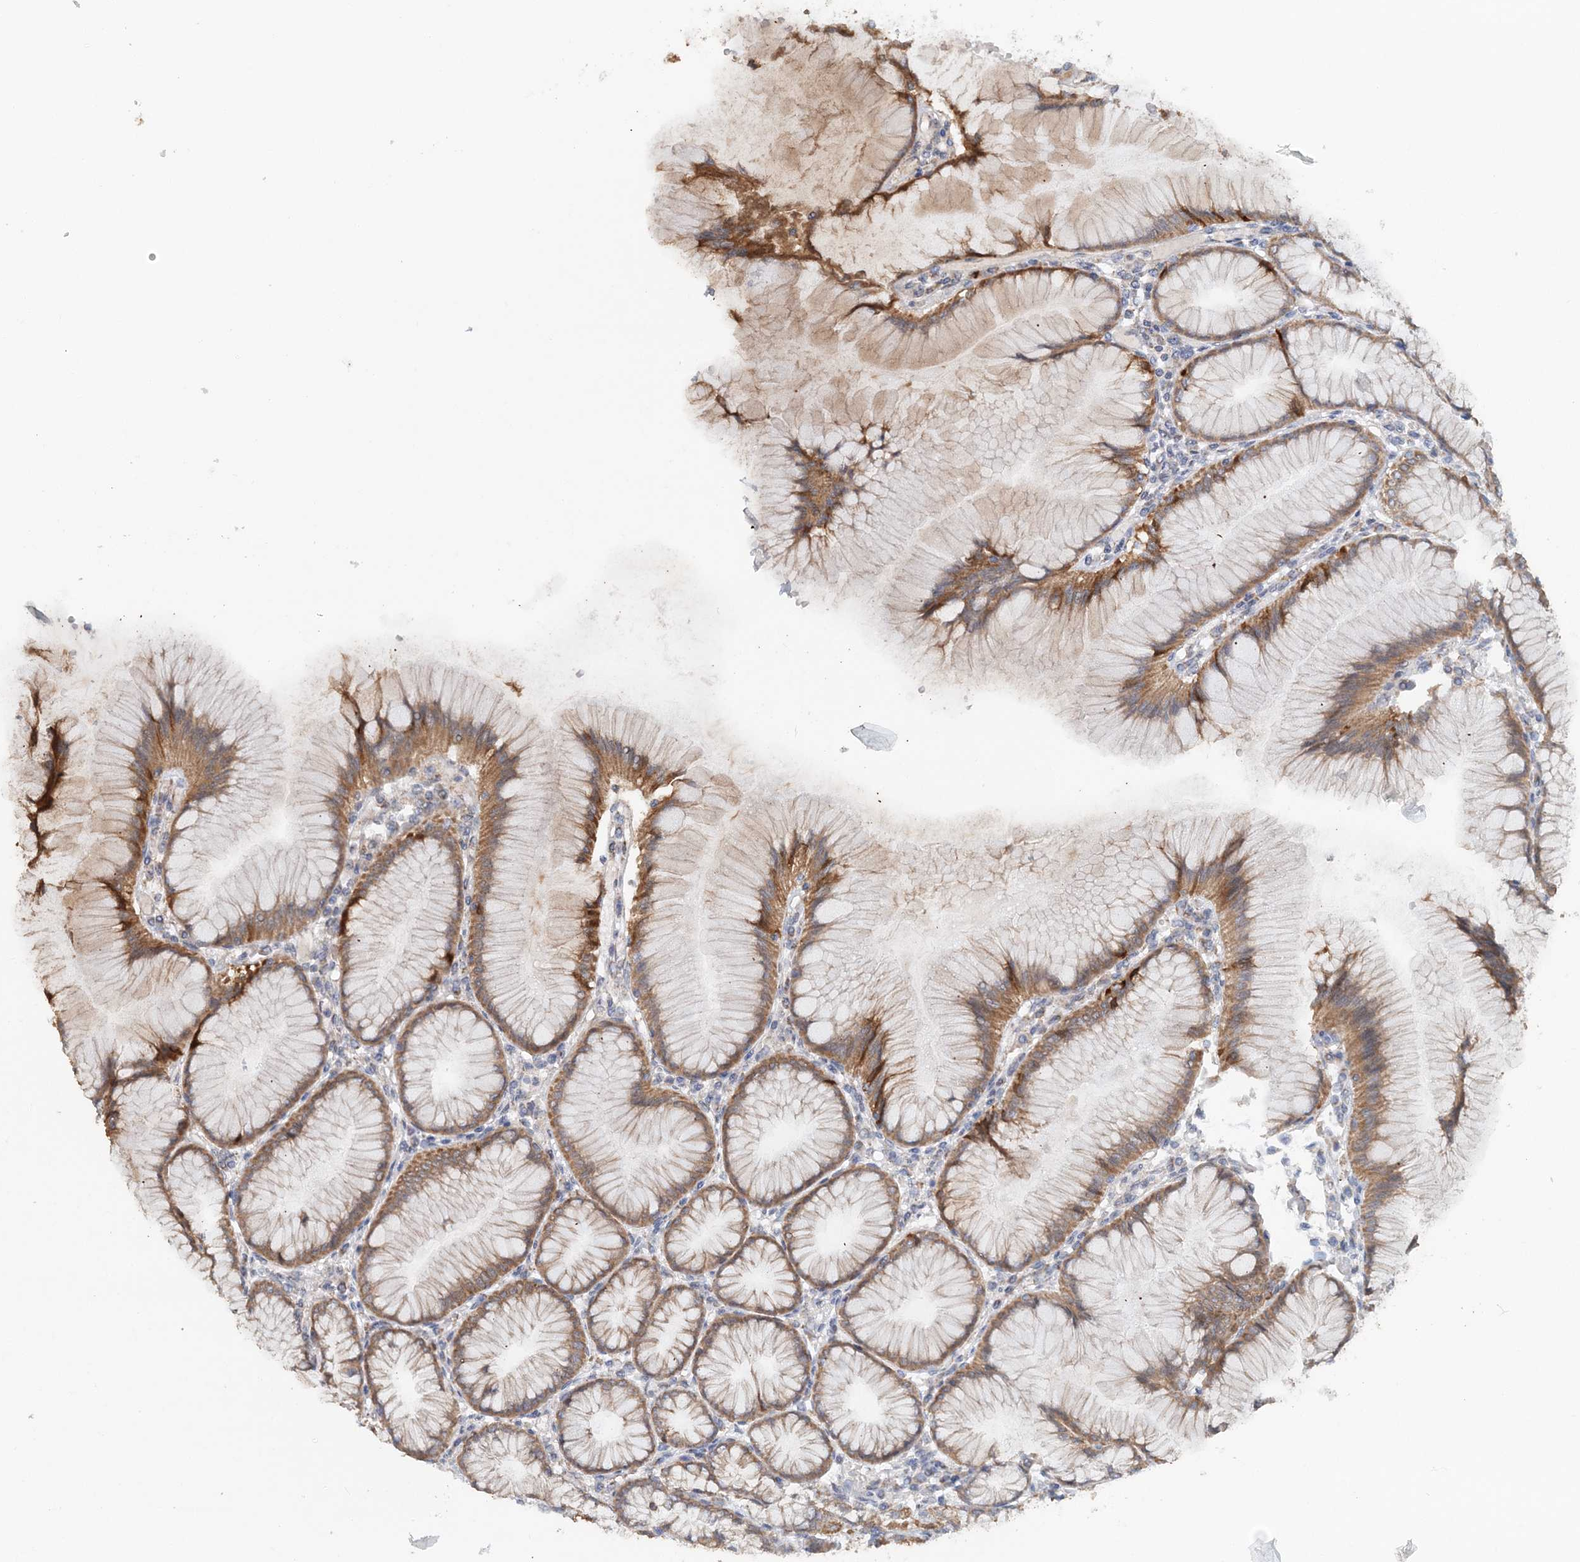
{"staining": {"intensity": "moderate", "quantity": ">75%", "location": "cytoplasmic/membranous"}, "tissue": "stomach", "cell_type": "Glandular cells", "image_type": "normal", "snomed": [{"axis": "morphology", "description": "Normal tissue, NOS"}, {"axis": "topography", "description": "Stomach"}], "caption": "Stomach stained with DAB (3,3'-diaminobenzidine) immunohistochemistry shows medium levels of moderate cytoplasmic/membranous staining in about >75% of glandular cells.", "gene": "FBXO38", "patient": {"sex": "female", "age": 57}}